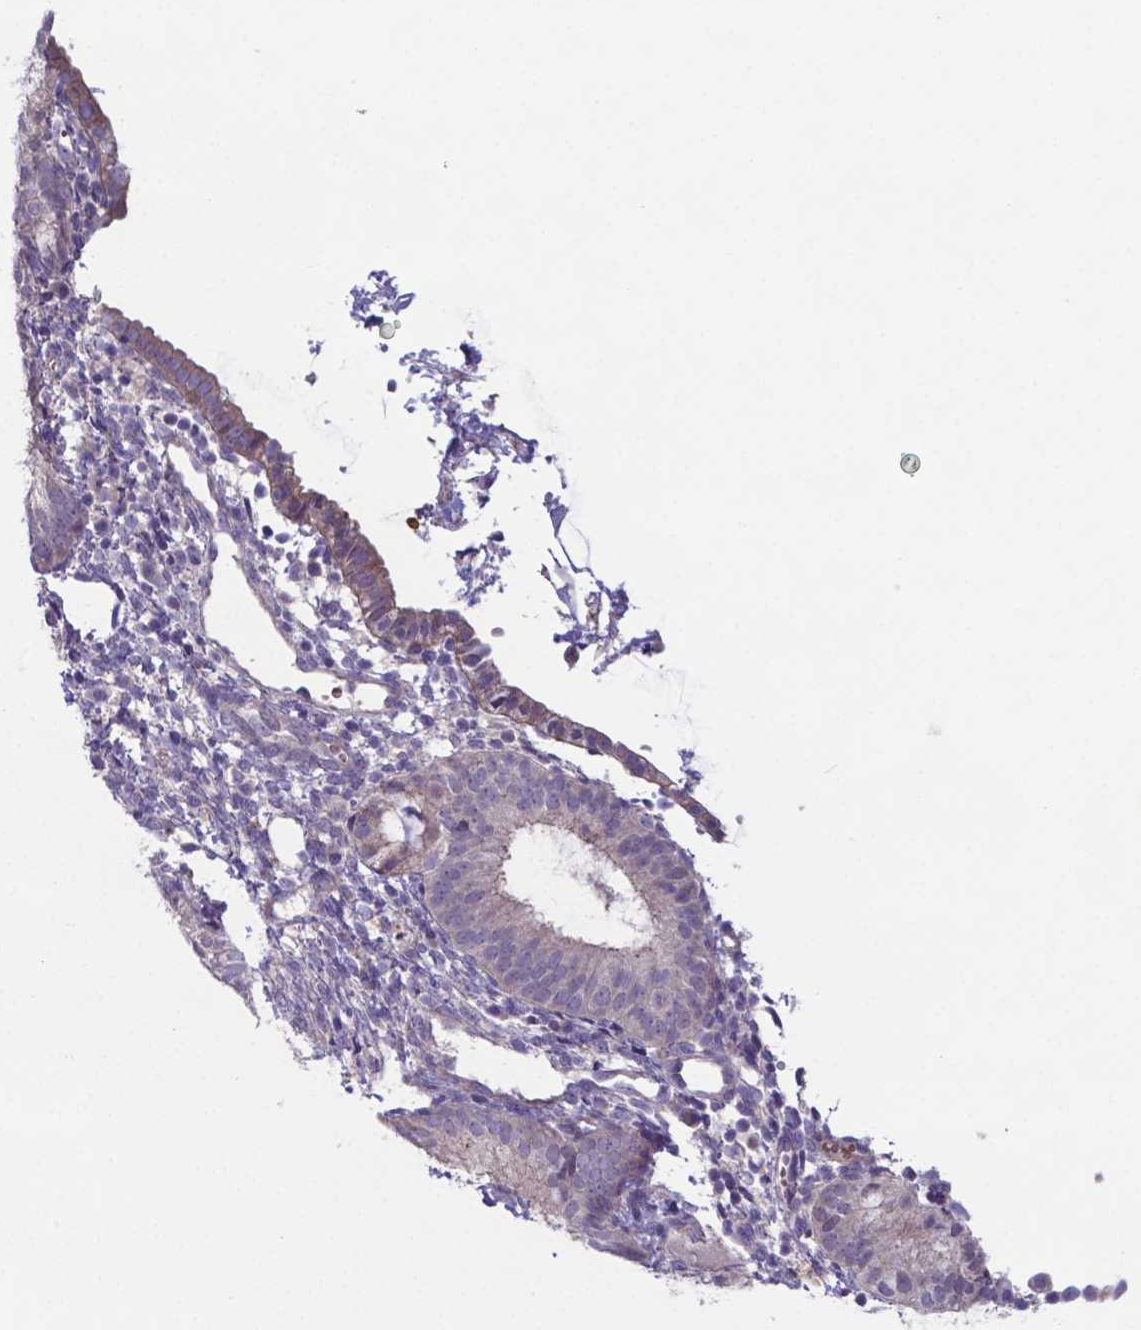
{"staining": {"intensity": "negative", "quantity": "none", "location": "none"}, "tissue": "endometrial cancer", "cell_type": "Tumor cells", "image_type": "cancer", "snomed": [{"axis": "morphology", "description": "Adenocarcinoma, NOS"}, {"axis": "topography", "description": "Endometrium"}], "caption": "Endometrial adenocarcinoma was stained to show a protein in brown. There is no significant staining in tumor cells.", "gene": "TYRO3", "patient": {"sex": "female", "age": 81}}